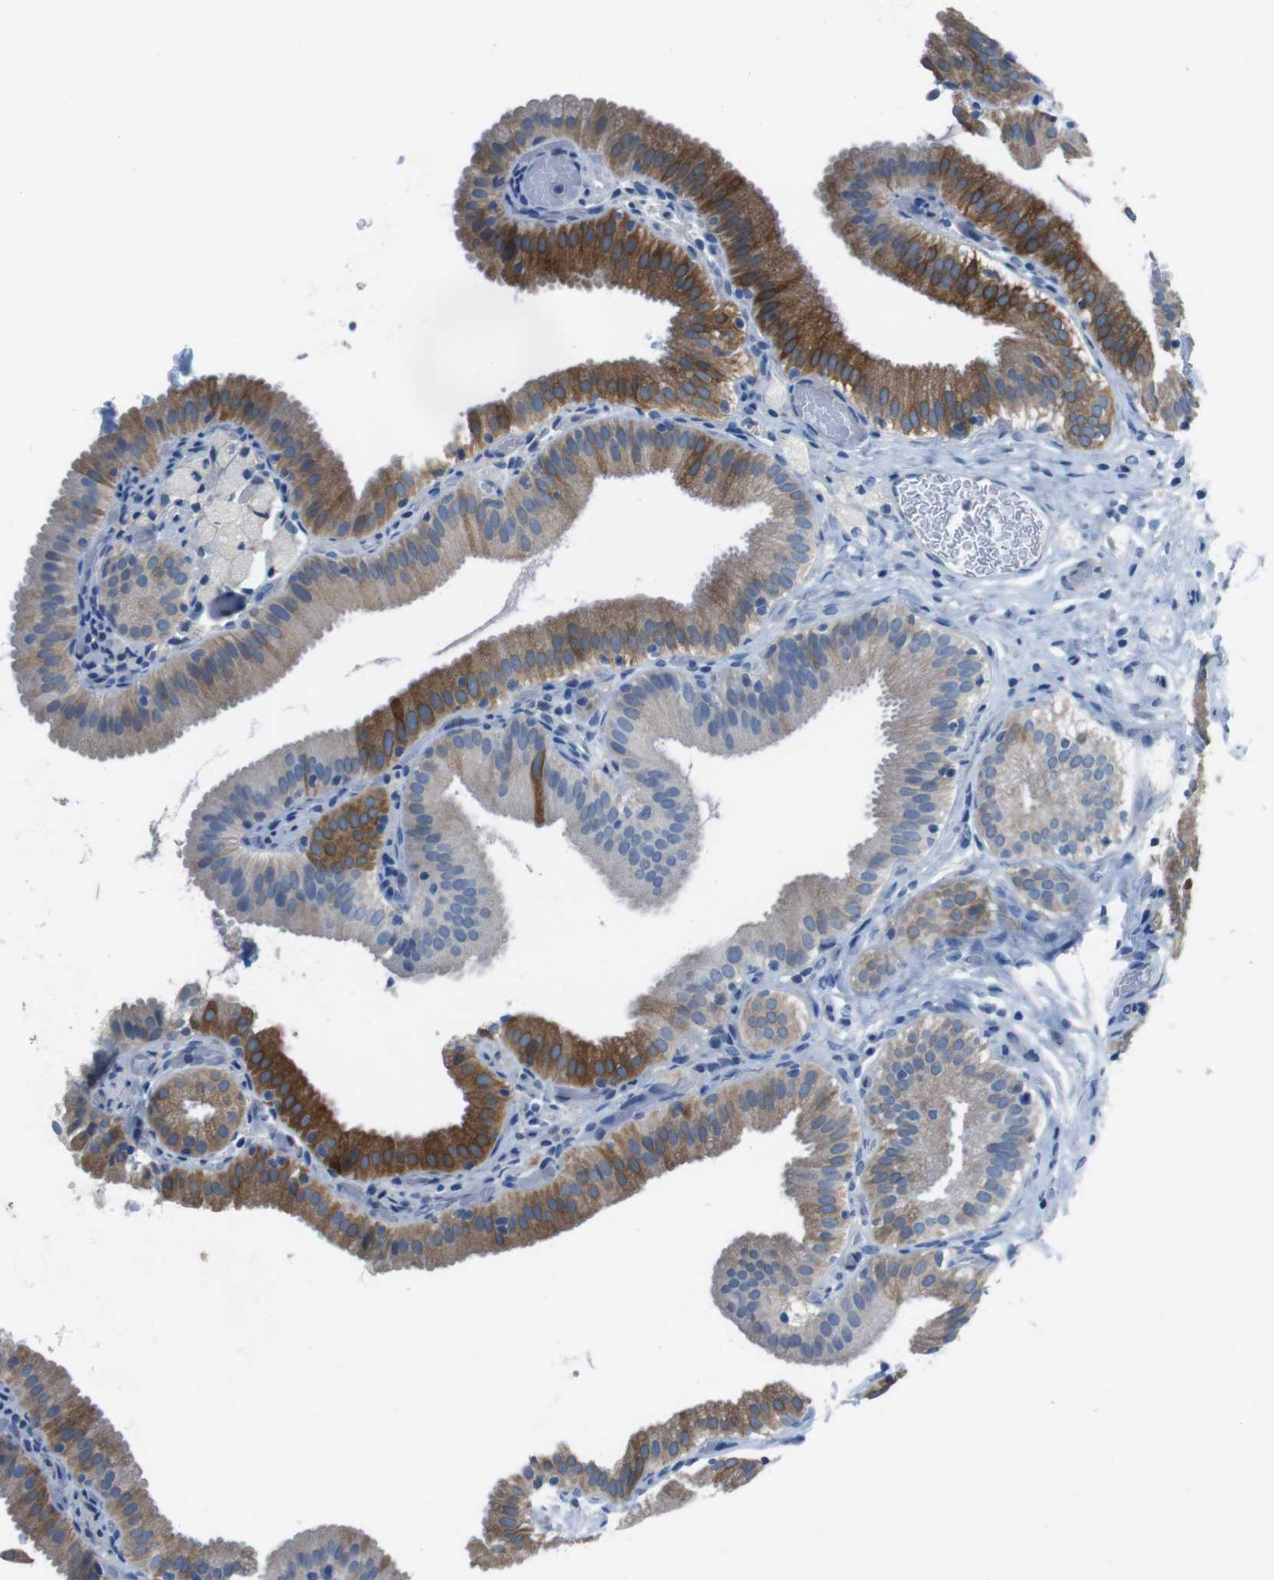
{"staining": {"intensity": "moderate", "quantity": ">75%", "location": "cytoplasmic/membranous"}, "tissue": "gallbladder", "cell_type": "Glandular cells", "image_type": "normal", "snomed": [{"axis": "morphology", "description": "Normal tissue, NOS"}, {"axis": "topography", "description": "Gallbladder"}], "caption": "Moderate cytoplasmic/membranous positivity is identified in about >75% of glandular cells in normal gallbladder.", "gene": "CYP2C19", "patient": {"sex": "male", "age": 54}}